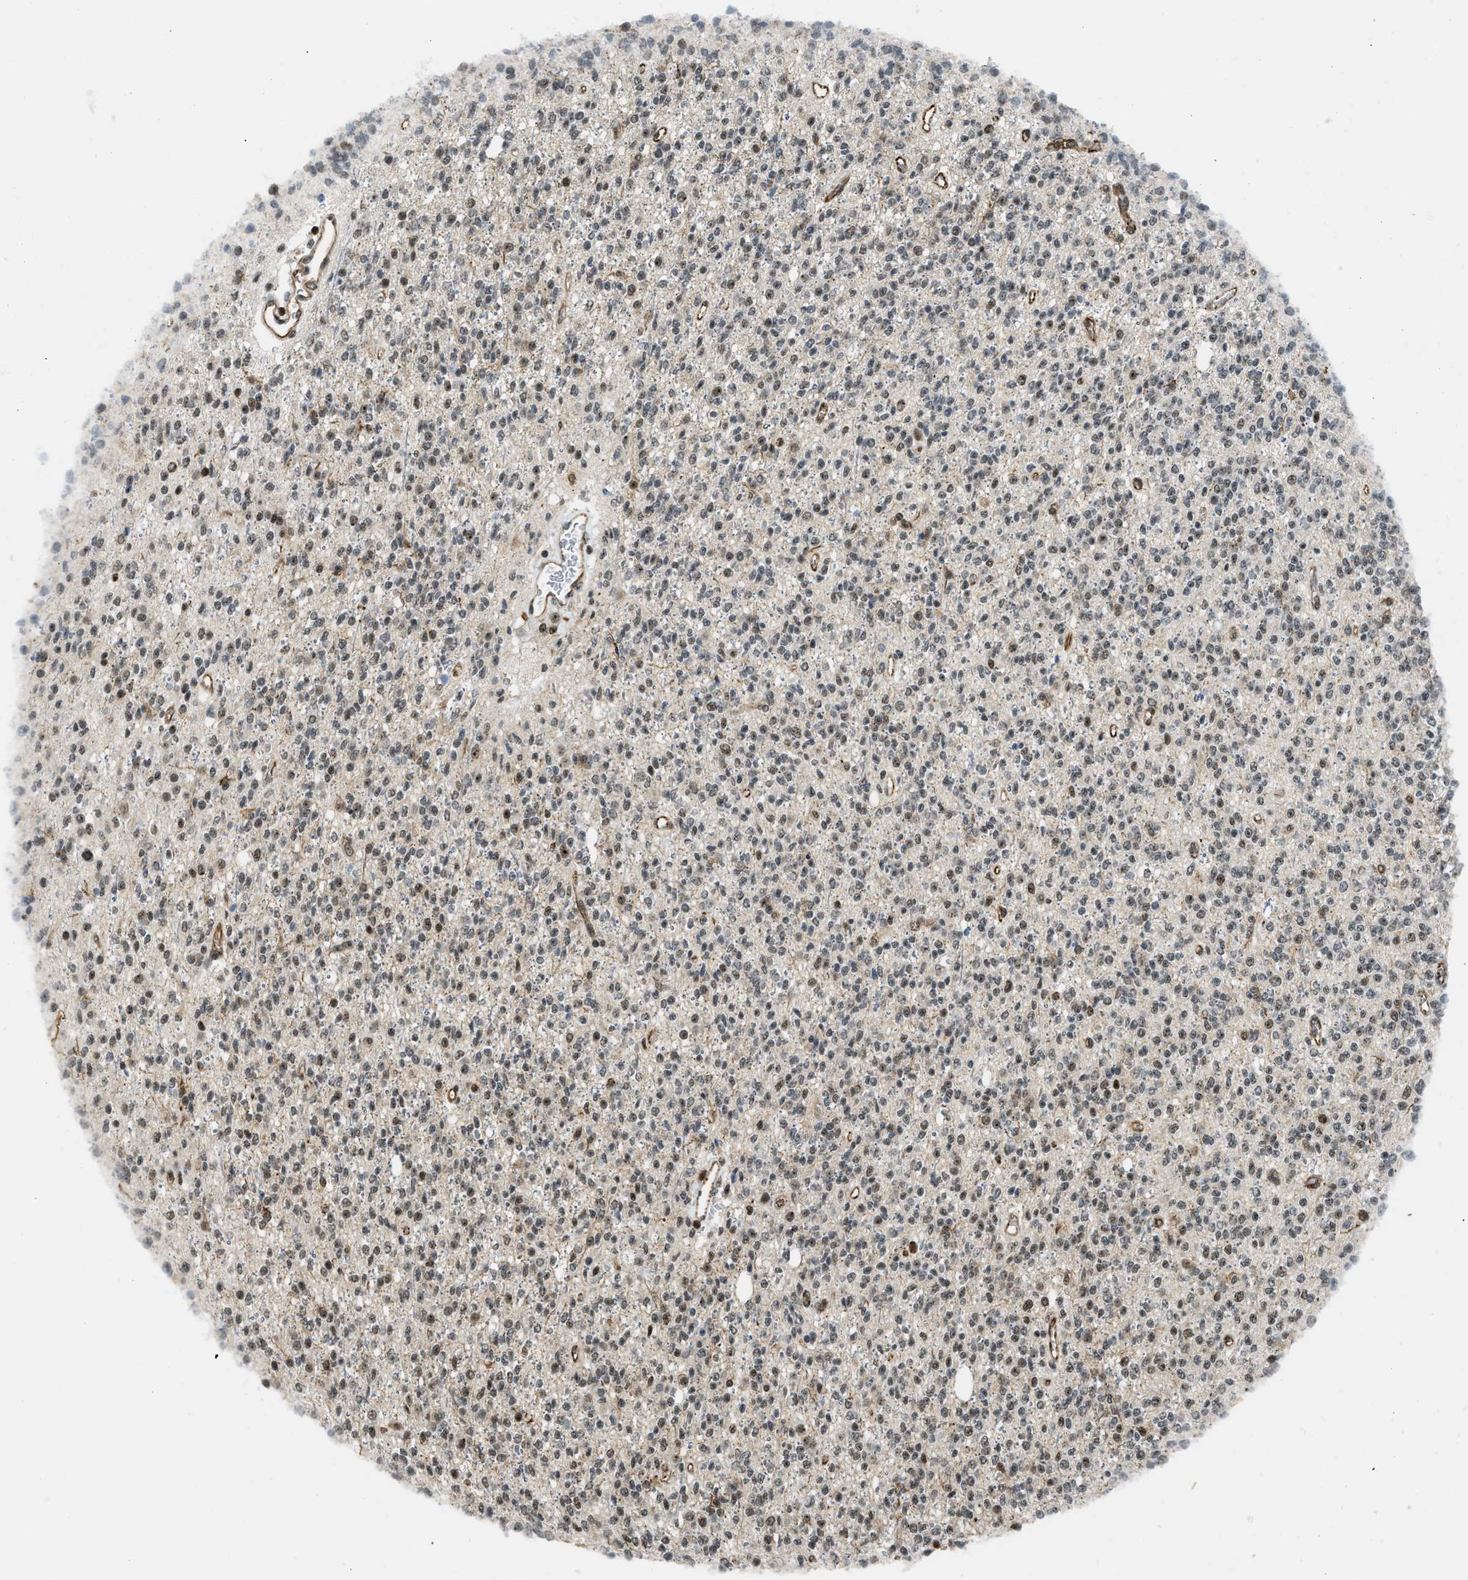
{"staining": {"intensity": "moderate", "quantity": "25%-75%", "location": "nuclear"}, "tissue": "glioma", "cell_type": "Tumor cells", "image_type": "cancer", "snomed": [{"axis": "morphology", "description": "Glioma, malignant, High grade"}, {"axis": "topography", "description": "Brain"}], "caption": "Immunohistochemistry photomicrograph of neoplastic tissue: human glioma stained using IHC demonstrates medium levels of moderate protein expression localized specifically in the nuclear of tumor cells, appearing as a nuclear brown color.", "gene": "E2F1", "patient": {"sex": "male", "age": 34}}